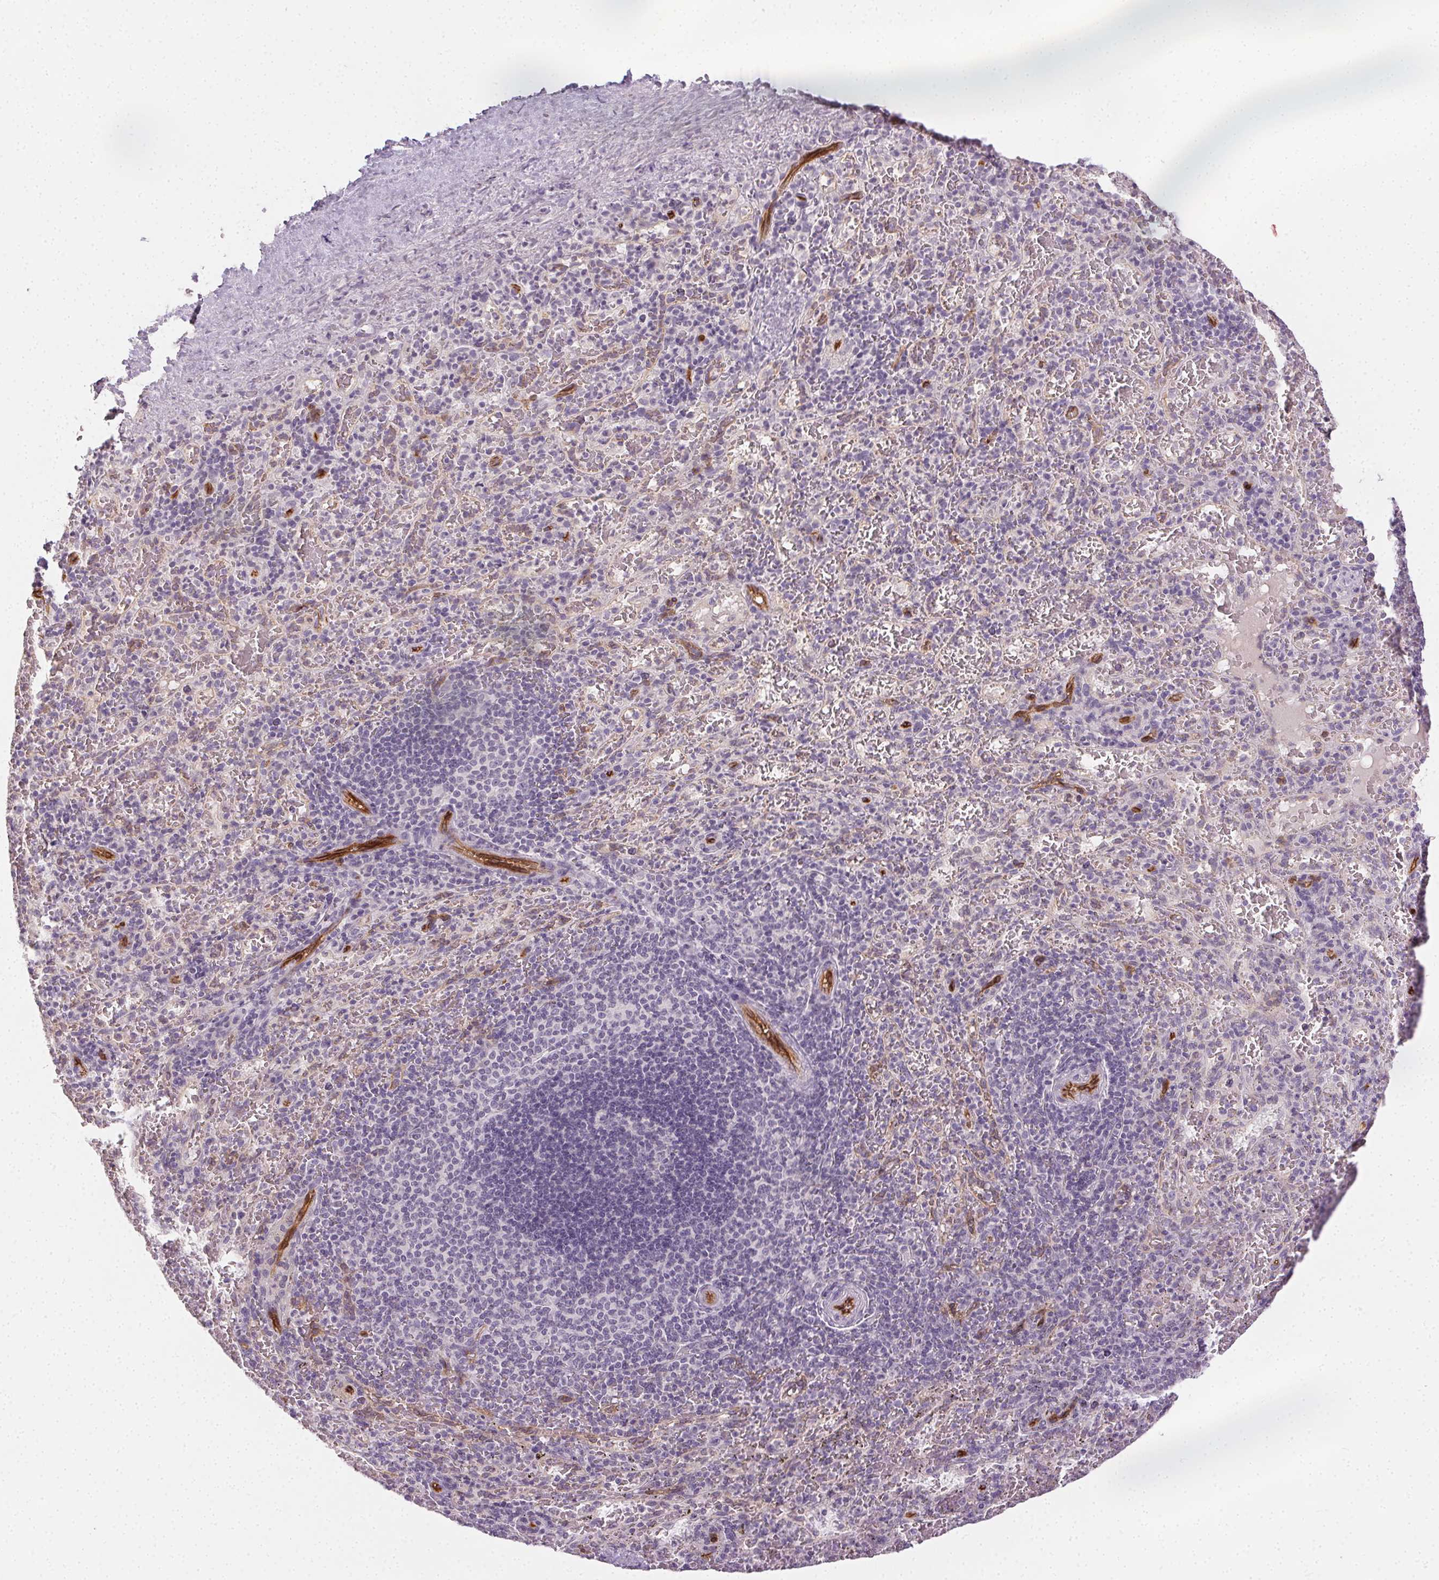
{"staining": {"intensity": "negative", "quantity": "none", "location": "none"}, "tissue": "spleen", "cell_type": "Cells in red pulp", "image_type": "normal", "snomed": [{"axis": "morphology", "description": "Normal tissue, NOS"}, {"axis": "topography", "description": "Spleen"}], "caption": "High power microscopy histopathology image of an IHC micrograph of unremarkable spleen, revealing no significant staining in cells in red pulp.", "gene": "PODXL", "patient": {"sex": "male", "age": 57}}